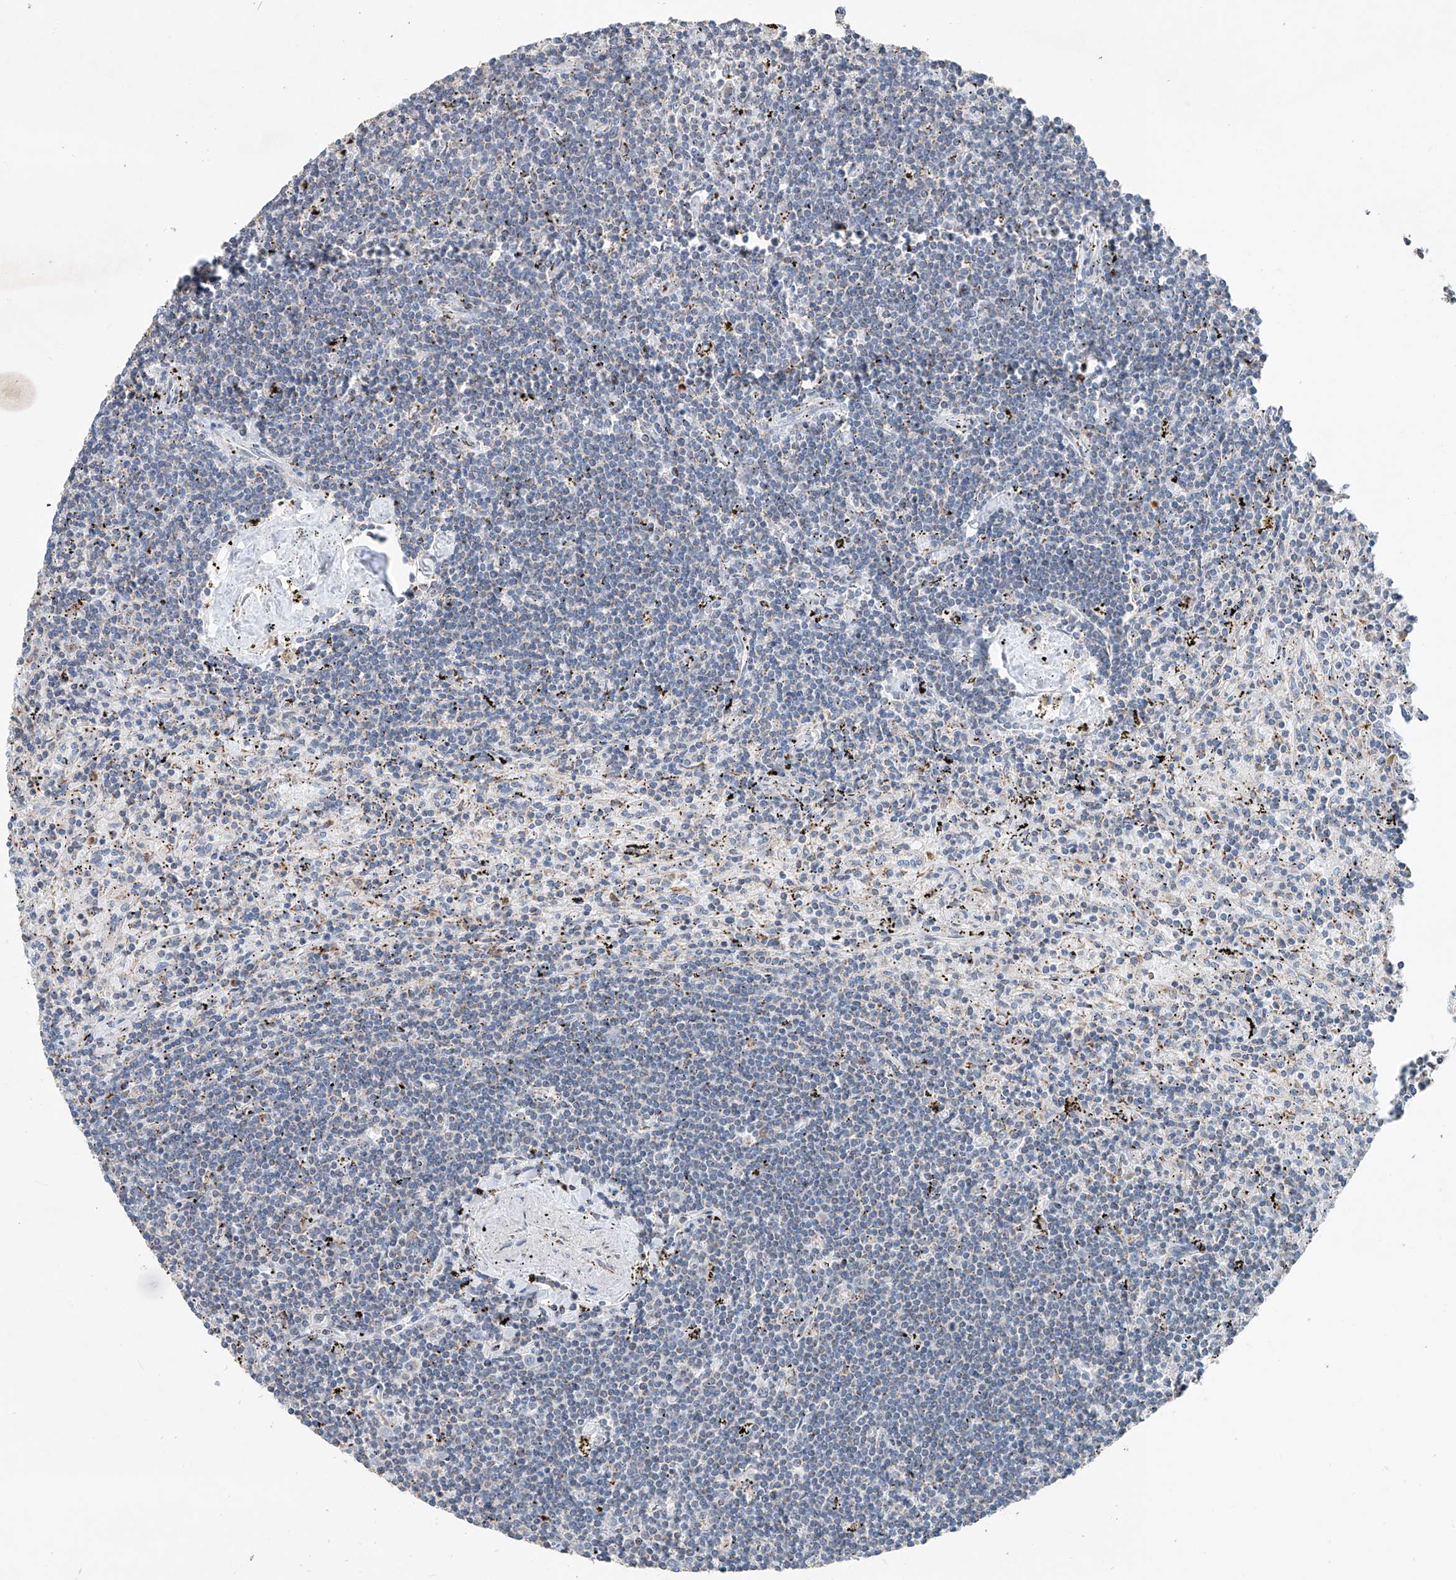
{"staining": {"intensity": "negative", "quantity": "none", "location": "none"}, "tissue": "lymphoma", "cell_type": "Tumor cells", "image_type": "cancer", "snomed": [{"axis": "morphology", "description": "Malignant lymphoma, non-Hodgkin's type, Low grade"}, {"axis": "topography", "description": "Spleen"}], "caption": "There is no significant positivity in tumor cells of lymphoma. (Immunohistochemistry (ihc), brightfield microscopy, high magnification).", "gene": "KLF15", "patient": {"sex": "male", "age": 76}}